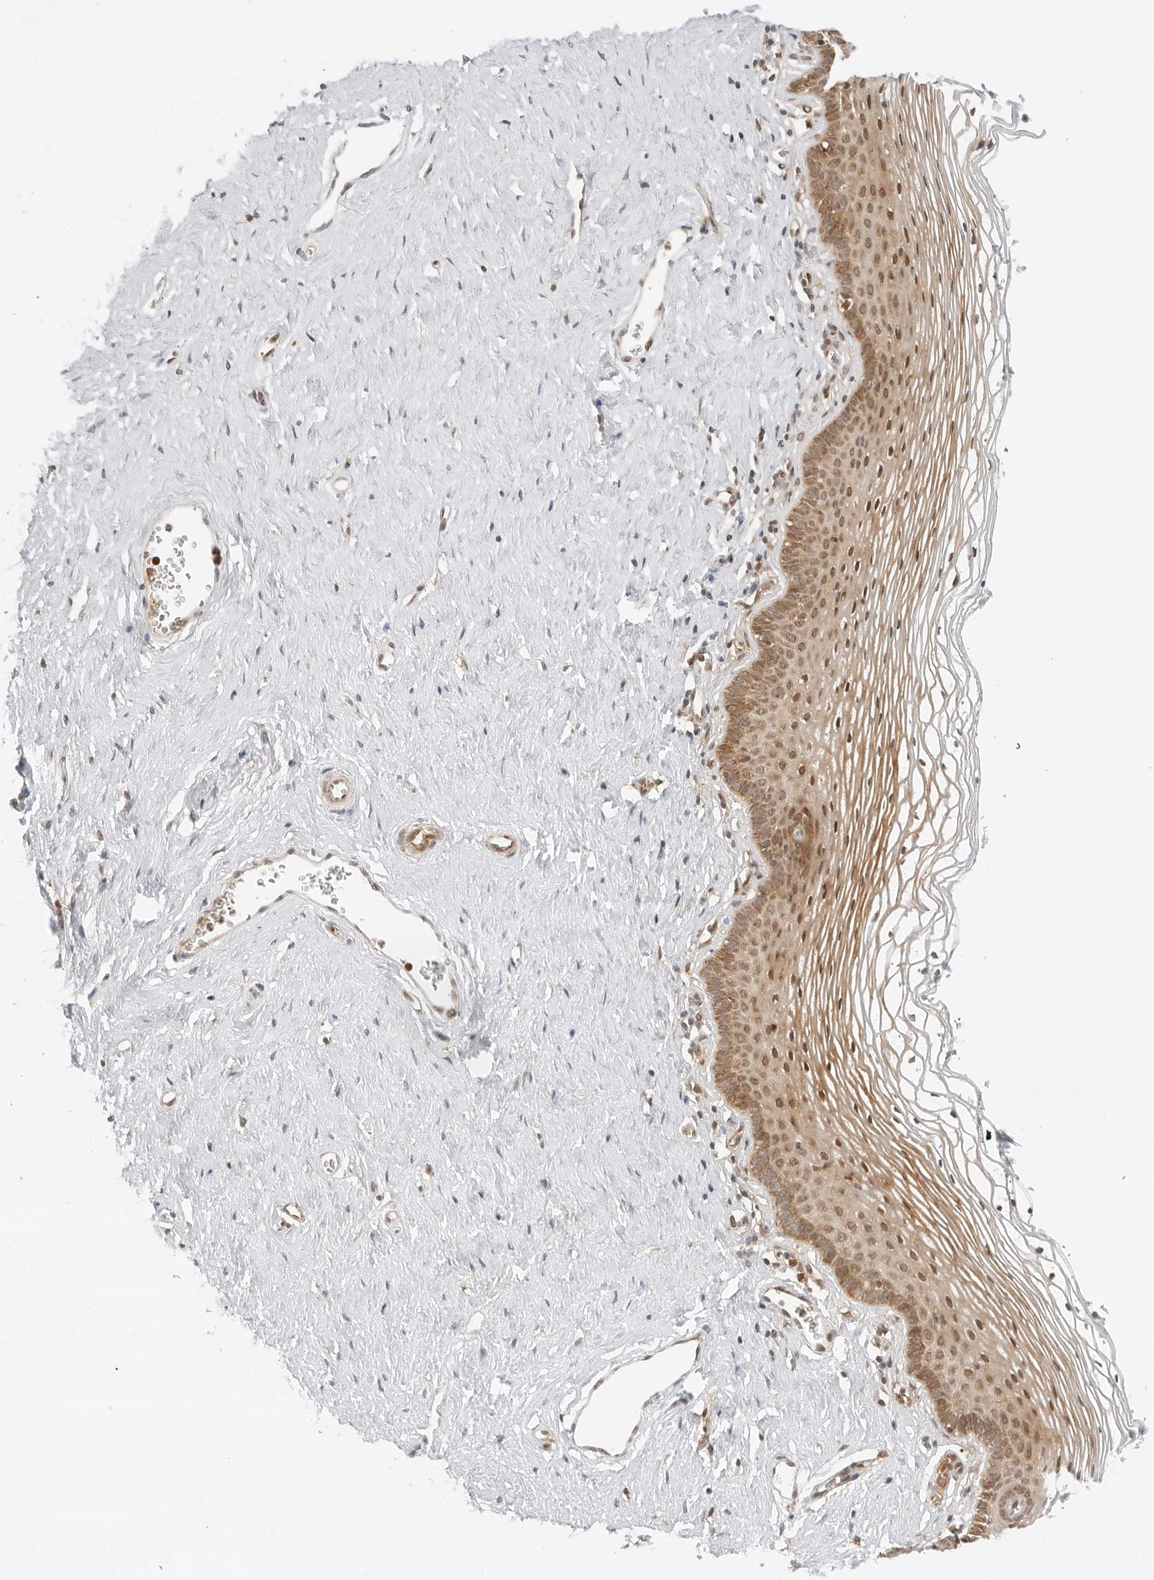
{"staining": {"intensity": "moderate", "quantity": "25%-75%", "location": "cytoplasmic/membranous,nuclear"}, "tissue": "vagina", "cell_type": "Squamous epithelial cells", "image_type": "normal", "snomed": [{"axis": "morphology", "description": "Normal tissue, NOS"}, {"axis": "topography", "description": "Vagina"}], "caption": "IHC (DAB) staining of normal vagina shows moderate cytoplasmic/membranous,nuclear protein positivity in approximately 25%-75% of squamous epithelial cells. The protein is shown in brown color, while the nuclei are stained blue.", "gene": "RC3H1", "patient": {"sex": "female", "age": 32}}